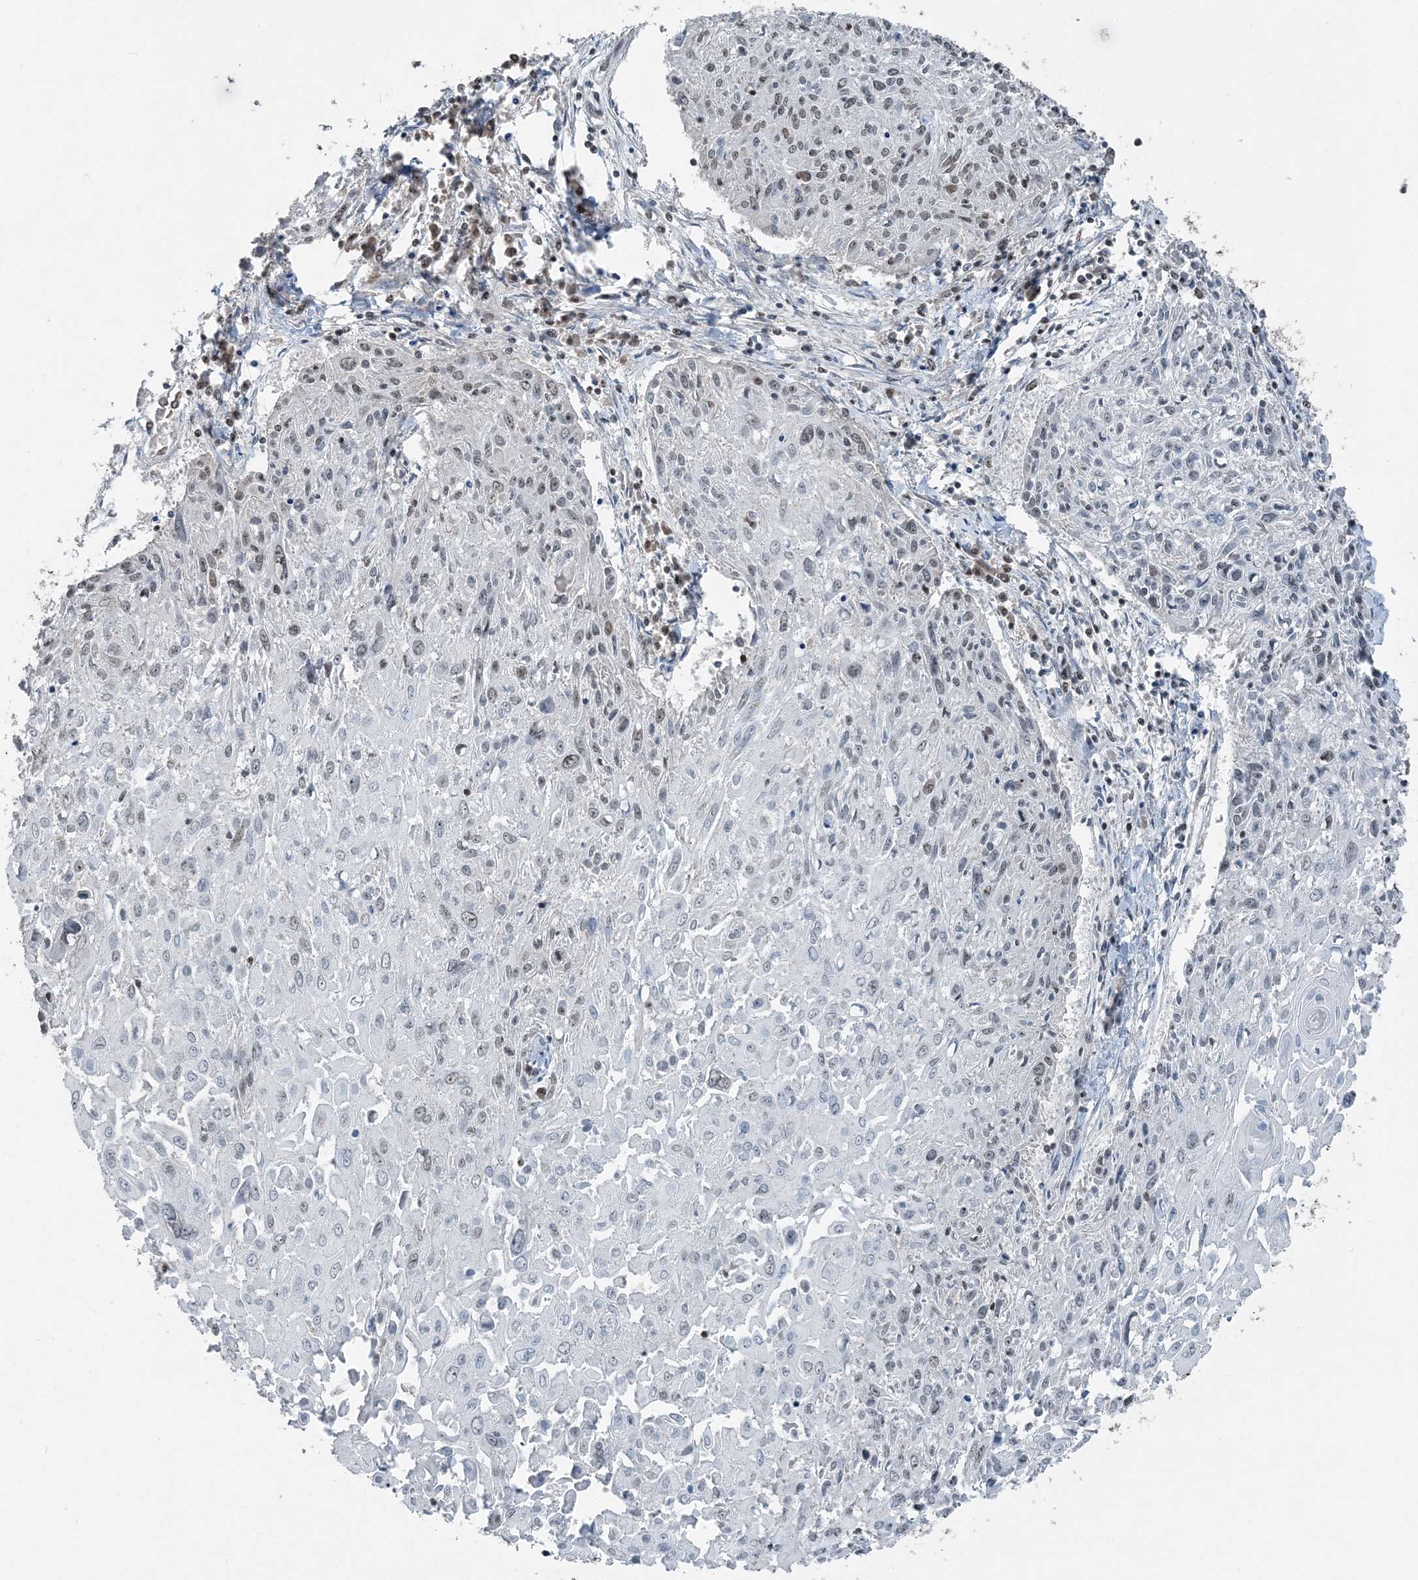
{"staining": {"intensity": "negative", "quantity": "none", "location": "none"}, "tissue": "cervical cancer", "cell_type": "Tumor cells", "image_type": "cancer", "snomed": [{"axis": "morphology", "description": "Squamous cell carcinoma, NOS"}, {"axis": "topography", "description": "Cervix"}], "caption": "Immunohistochemistry of human squamous cell carcinoma (cervical) reveals no expression in tumor cells.", "gene": "SUCLG1", "patient": {"sex": "female", "age": 51}}